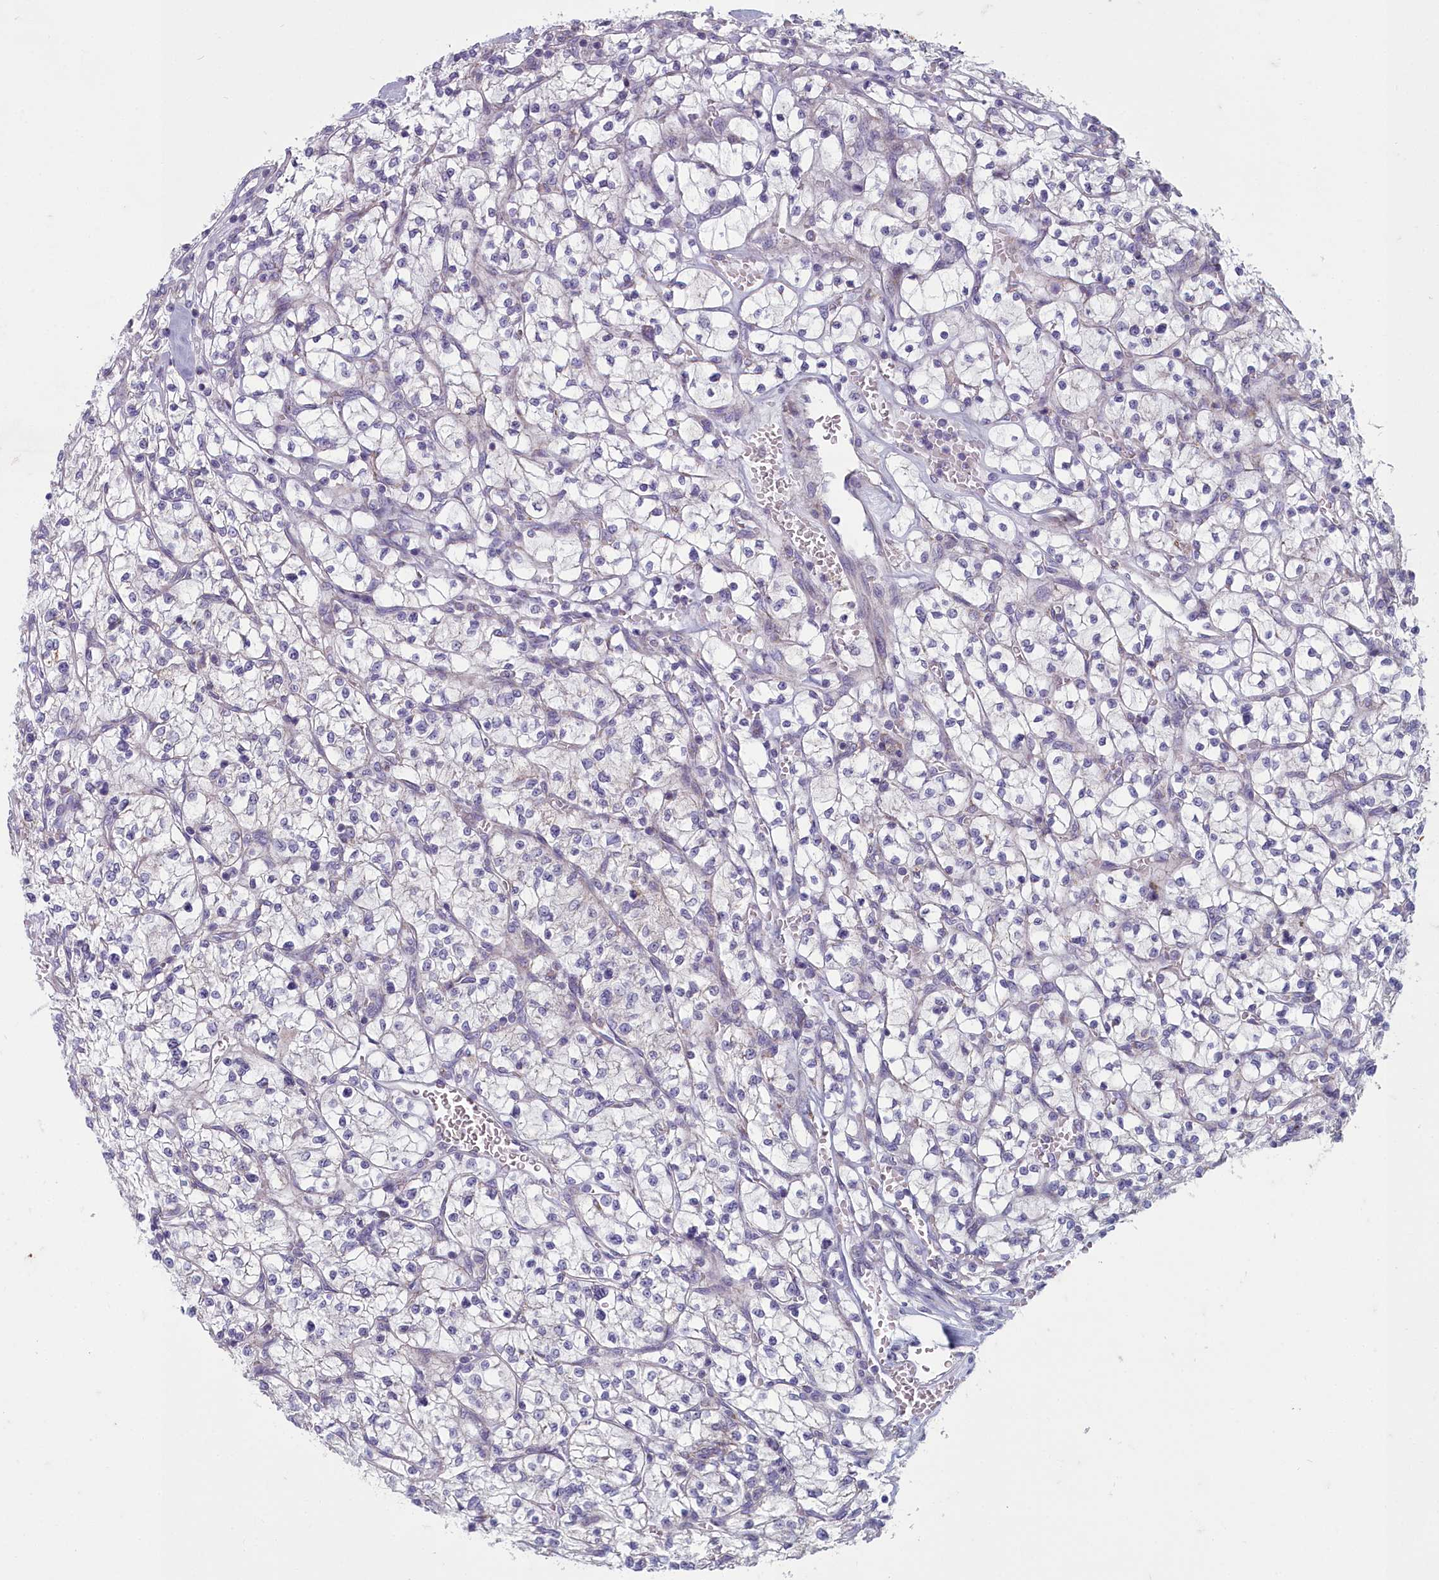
{"staining": {"intensity": "negative", "quantity": "none", "location": "none"}, "tissue": "renal cancer", "cell_type": "Tumor cells", "image_type": "cancer", "snomed": [{"axis": "morphology", "description": "Adenocarcinoma, NOS"}, {"axis": "topography", "description": "Kidney"}], "caption": "Tumor cells show no significant protein positivity in adenocarcinoma (renal).", "gene": "INSYN2A", "patient": {"sex": "female", "age": 64}}